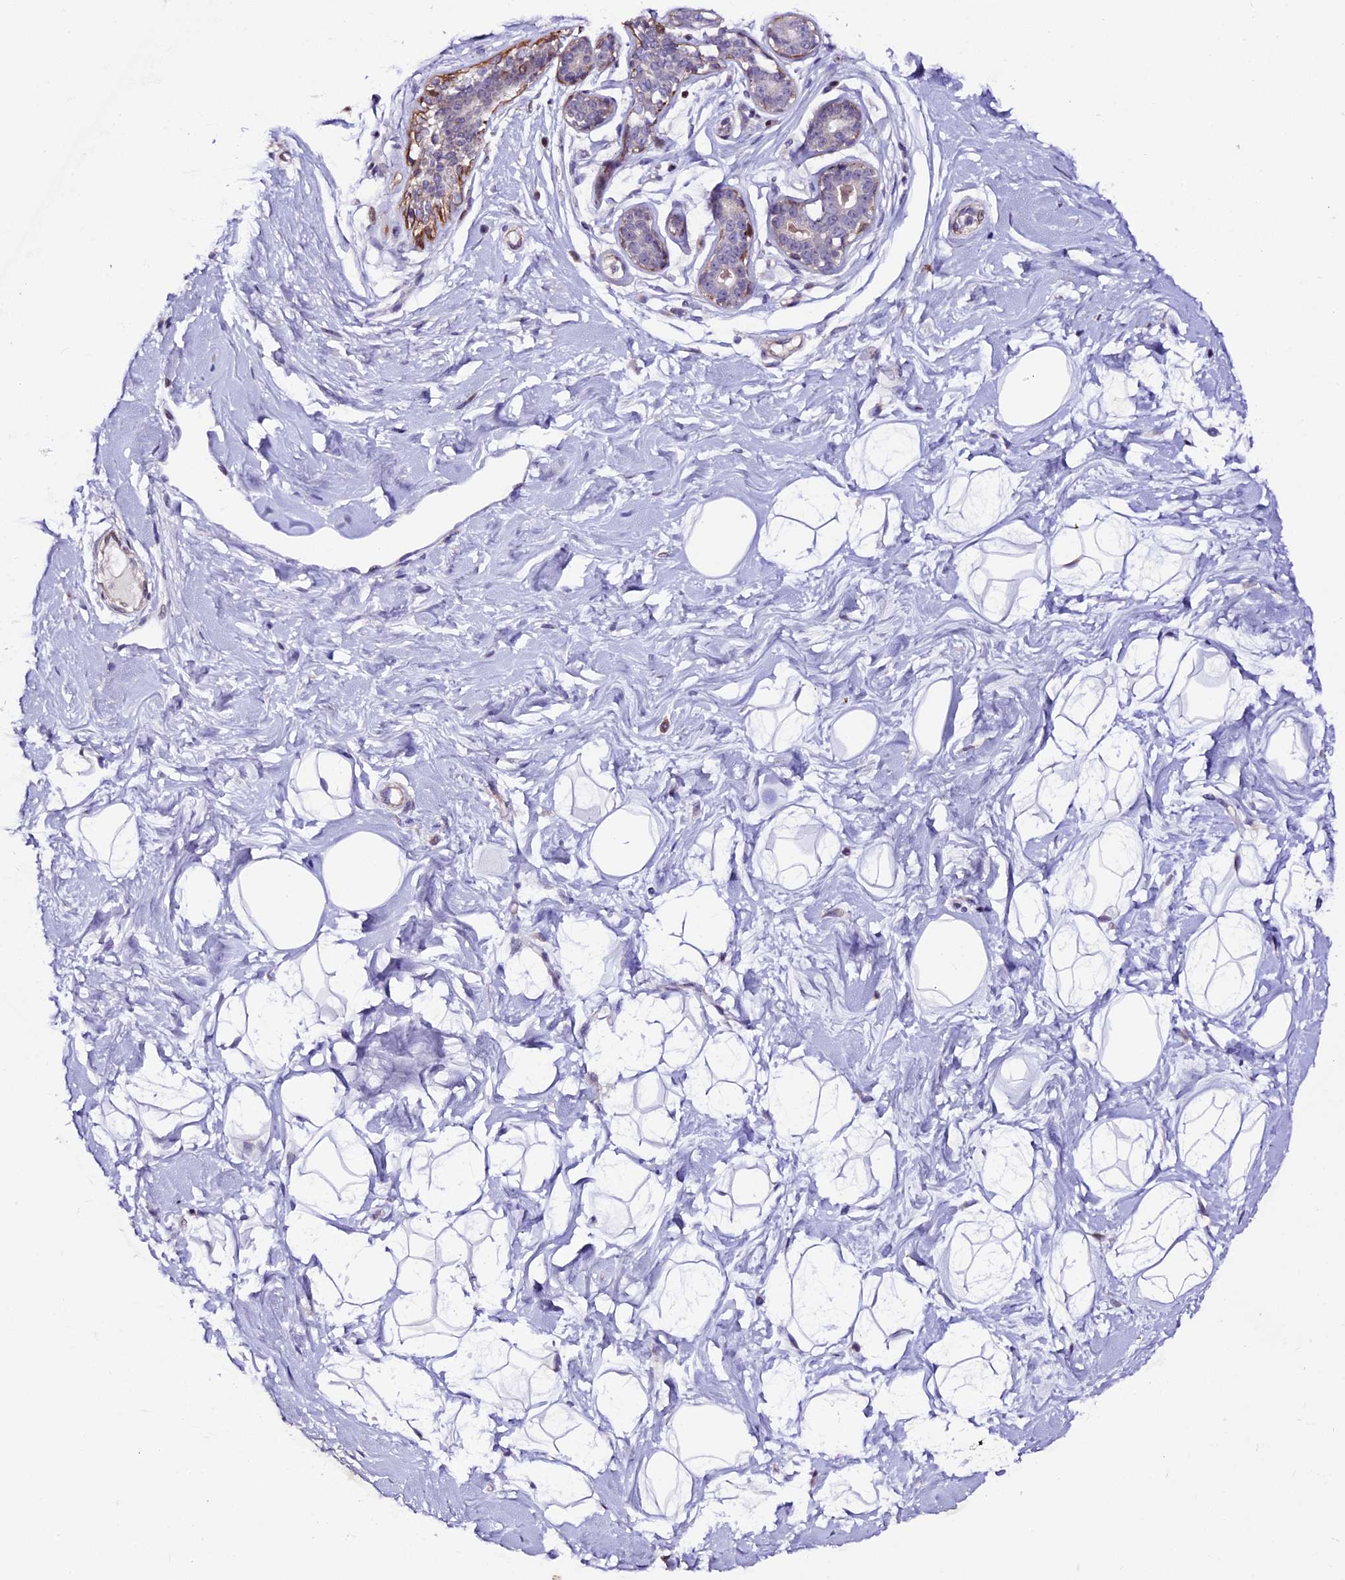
{"staining": {"intensity": "negative", "quantity": "none", "location": "none"}, "tissue": "breast", "cell_type": "Adipocytes", "image_type": "normal", "snomed": [{"axis": "morphology", "description": "Normal tissue, NOS"}, {"axis": "morphology", "description": "Adenoma, NOS"}, {"axis": "topography", "description": "Breast"}], "caption": "Immunohistochemical staining of benign breast displays no significant positivity in adipocytes. (DAB IHC, high magnification).", "gene": "MAN2C1", "patient": {"sex": "female", "age": 23}}